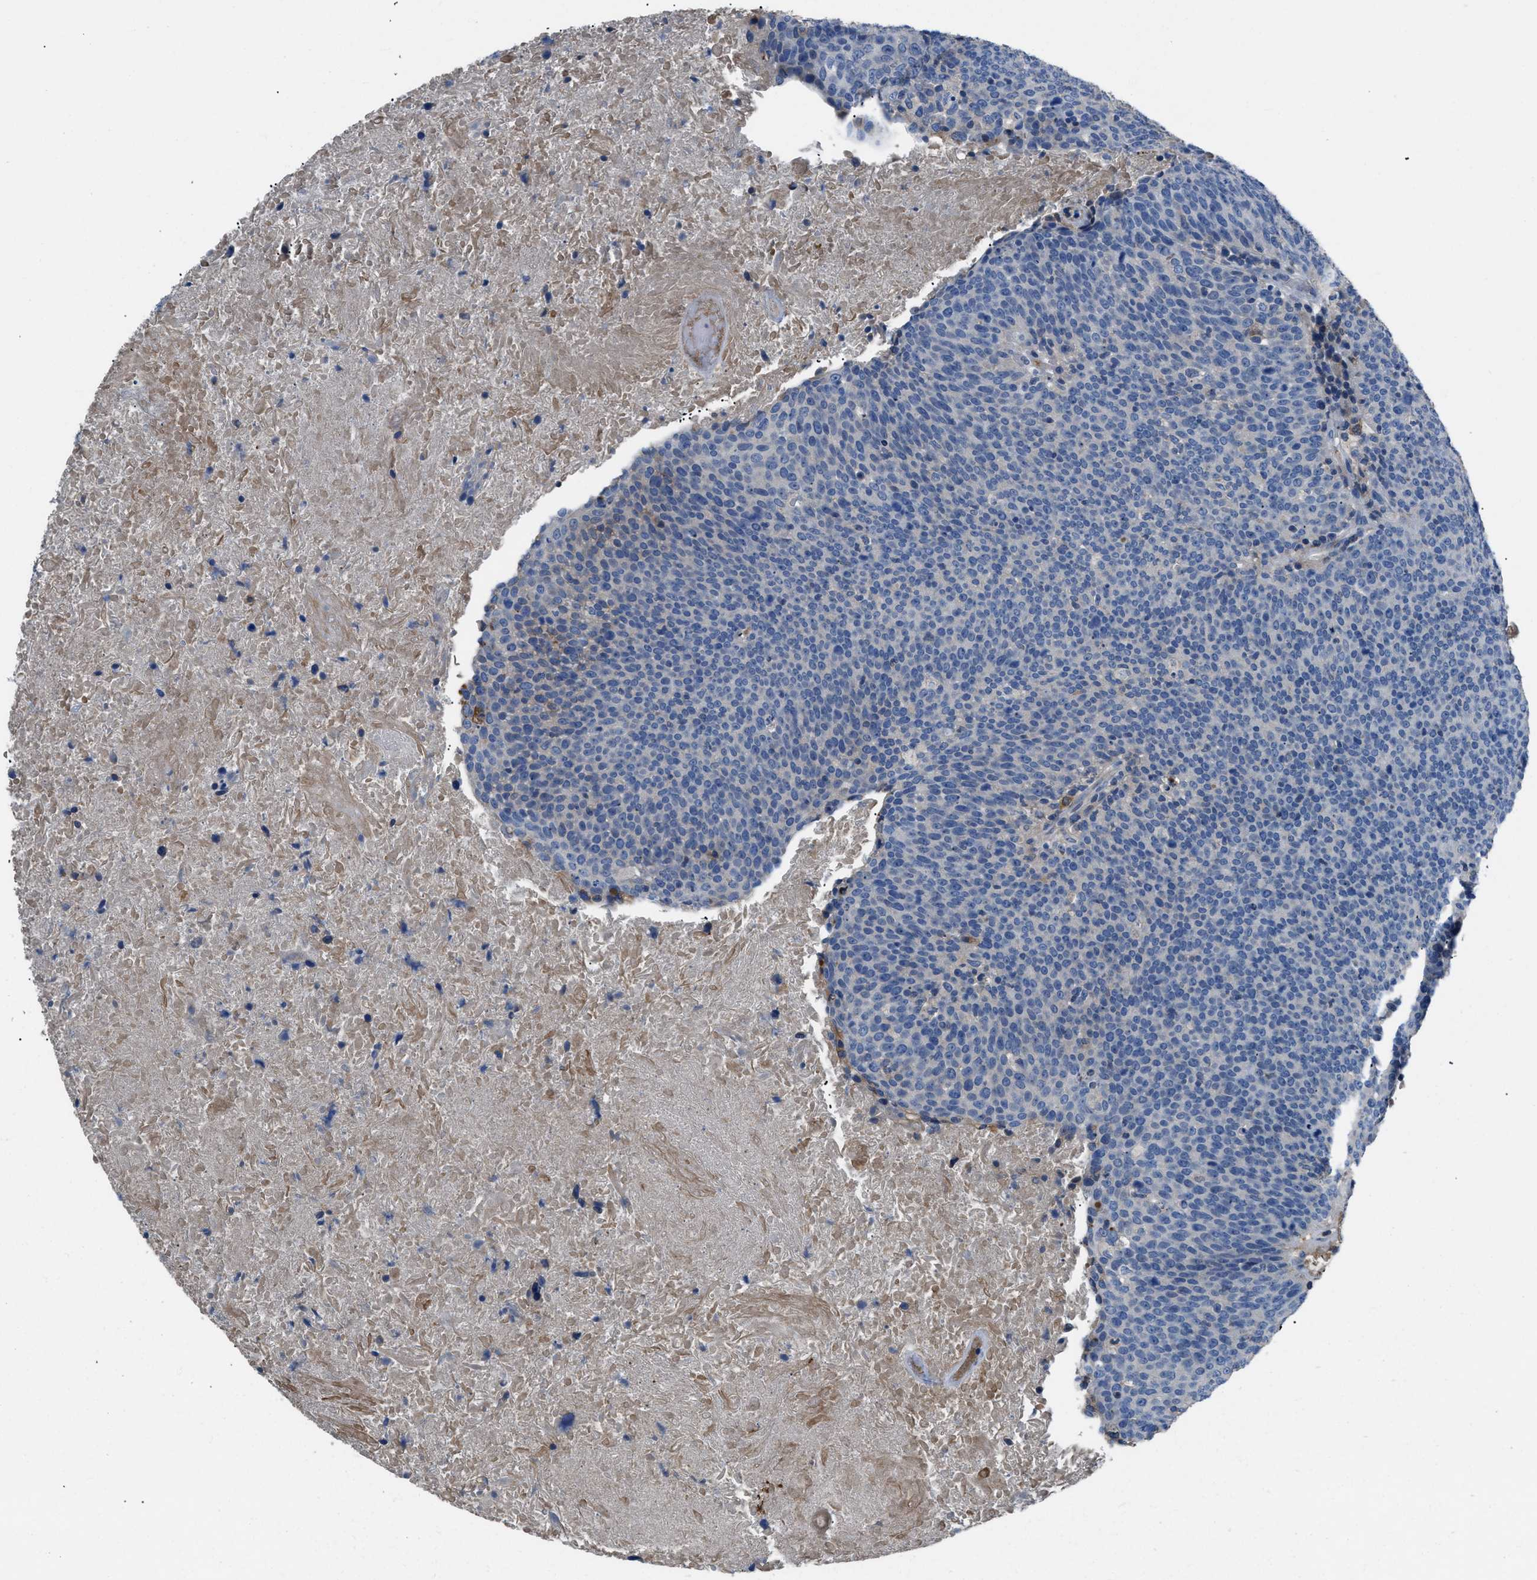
{"staining": {"intensity": "negative", "quantity": "none", "location": "none"}, "tissue": "head and neck cancer", "cell_type": "Tumor cells", "image_type": "cancer", "snomed": [{"axis": "morphology", "description": "Squamous cell carcinoma, NOS"}, {"axis": "morphology", "description": "Squamous cell carcinoma, metastatic, NOS"}, {"axis": "topography", "description": "Lymph node"}, {"axis": "topography", "description": "Head-Neck"}], "caption": "An immunohistochemistry histopathology image of head and neck cancer is shown. There is no staining in tumor cells of head and neck cancer.", "gene": "SGCZ", "patient": {"sex": "male", "age": 62}}